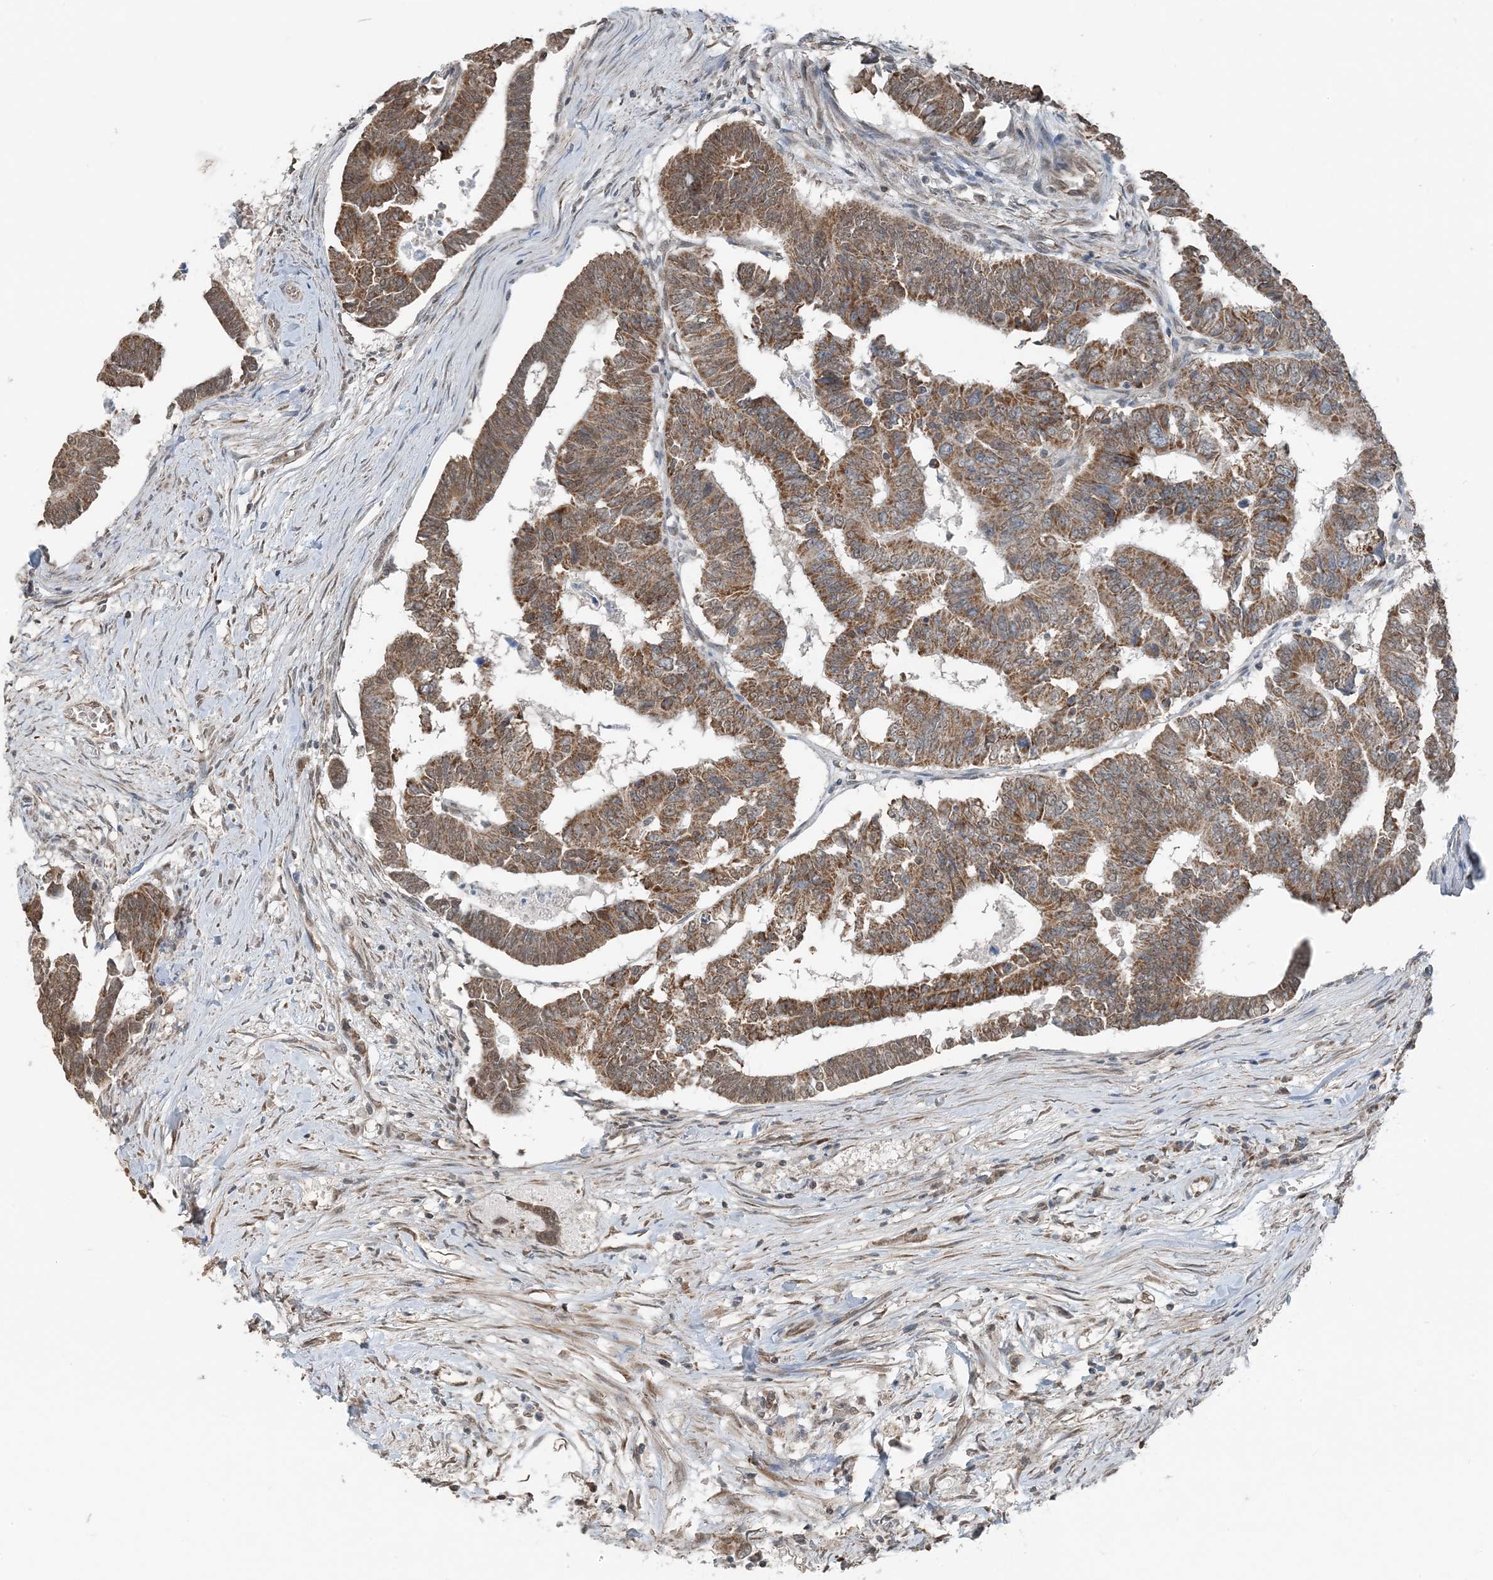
{"staining": {"intensity": "moderate", "quantity": ">75%", "location": "cytoplasmic/membranous"}, "tissue": "colorectal cancer", "cell_type": "Tumor cells", "image_type": "cancer", "snomed": [{"axis": "morphology", "description": "Adenocarcinoma, NOS"}, {"axis": "topography", "description": "Rectum"}], "caption": "Protein analysis of adenocarcinoma (colorectal) tissue demonstrates moderate cytoplasmic/membranous staining in approximately >75% of tumor cells.", "gene": "PILRB", "patient": {"sex": "female", "age": 65}}